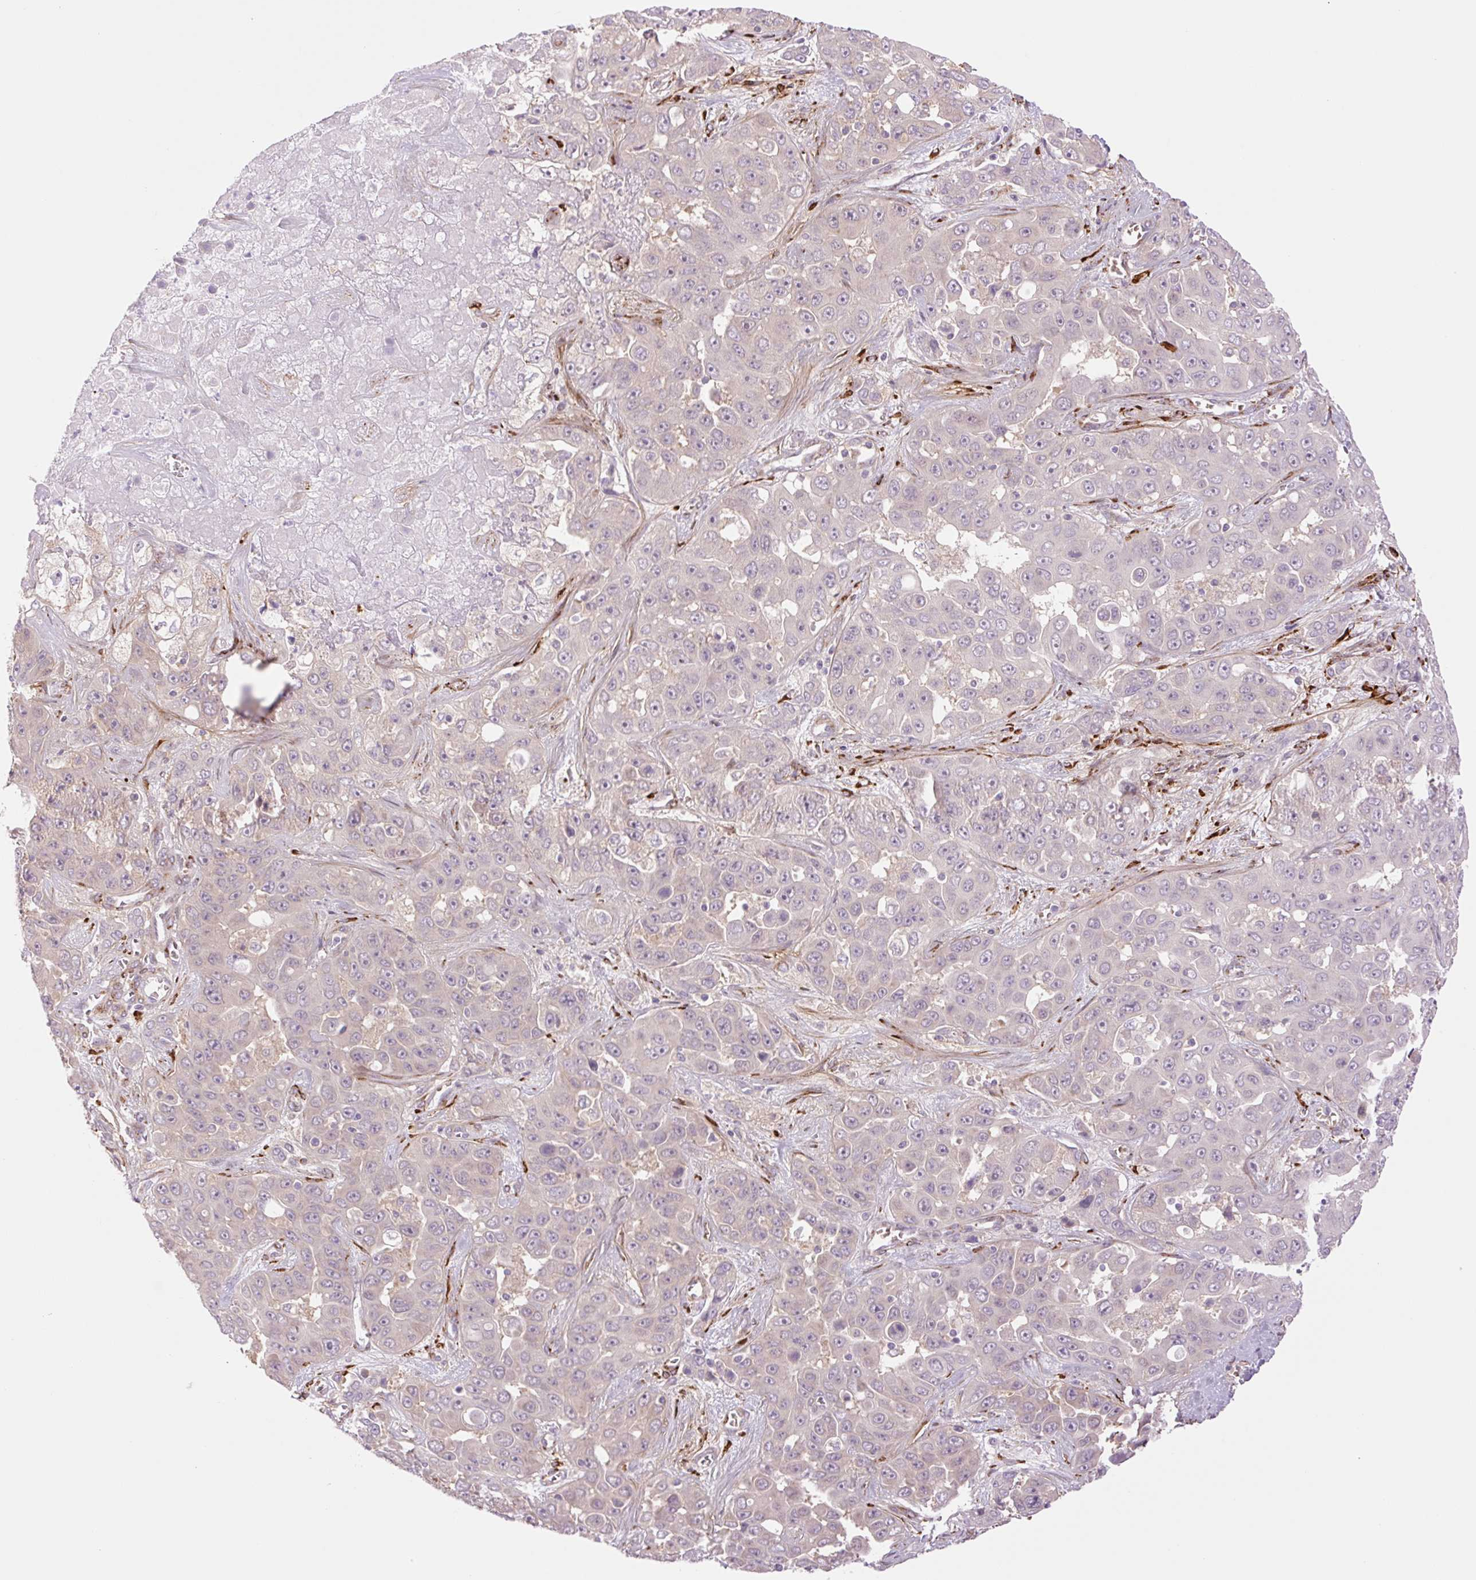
{"staining": {"intensity": "negative", "quantity": "none", "location": "none"}, "tissue": "liver cancer", "cell_type": "Tumor cells", "image_type": "cancer", "snomed": [{"axis": "morphology", "description": "Cholangiocarcinoma"}, {"axis": "topography", "description": "Liver"}], "caption": "IHC histopathology image of neoplastic tissue: liver cancer (cholangiocarcinoma) stained with DAB displays no significant protein staining in tumor cells.", "gene": "COL5A1", "patient": {"sex": "female", "age": 52}}